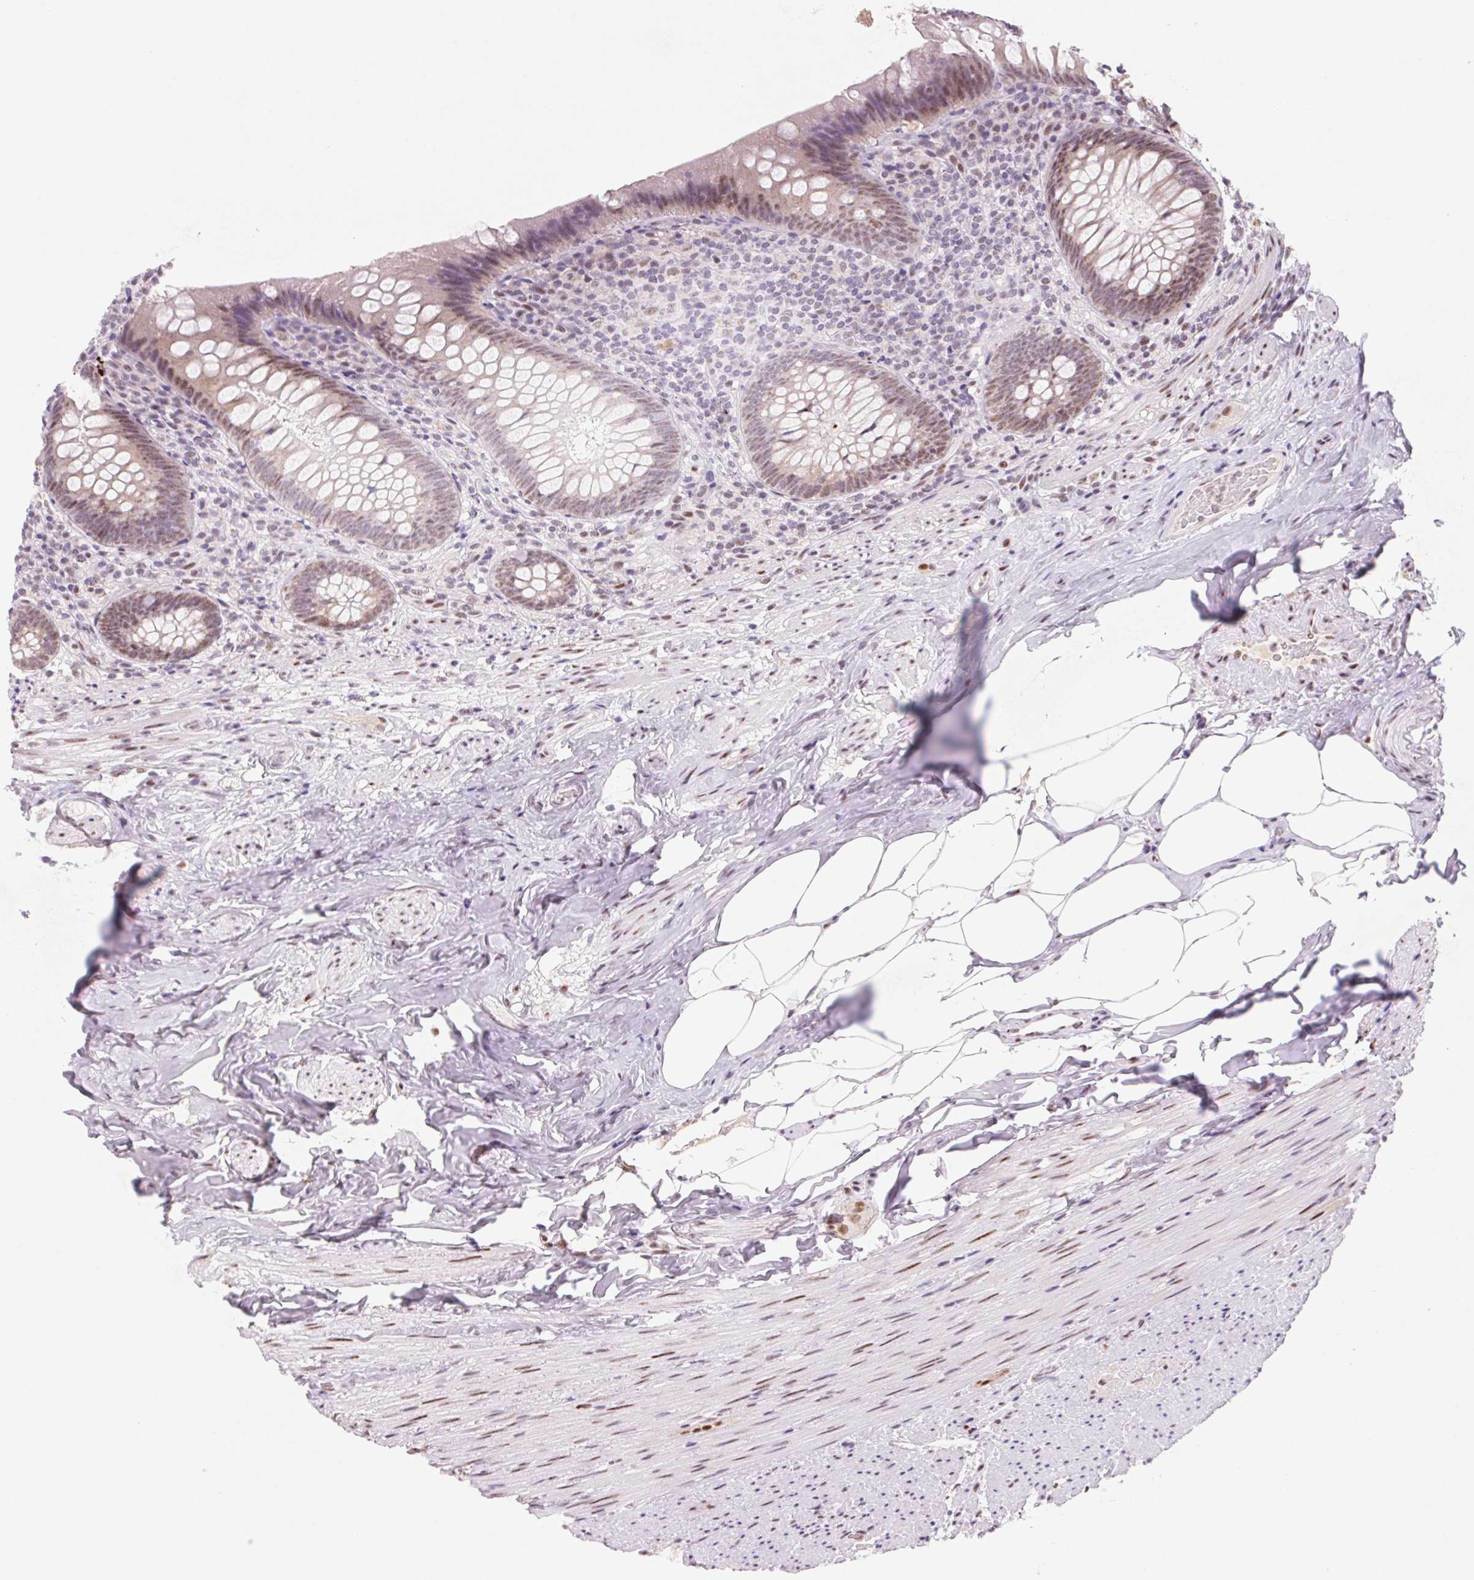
{"staining": {"intensity": "weak", "quantity": "<25%", "location": "nuclear"}, "tissue": "appendix", "cell_type": "Glandular cells", "image_type": "normal", "snomed": [{"axis": "morphology", "description": "Normal tissue, NOS"}, {"axis": "topography", "description": "Appendix"}], "caption": "Immunohistochemistry photomicrograph of unremarkable appendix: human appendix stained with DAB (3,3'-diaminobenzidine) exhibits no significant protein positivity in glandular cells.", "gene": "DPPA5", "patient": {"sex": "male", "age": 47}}